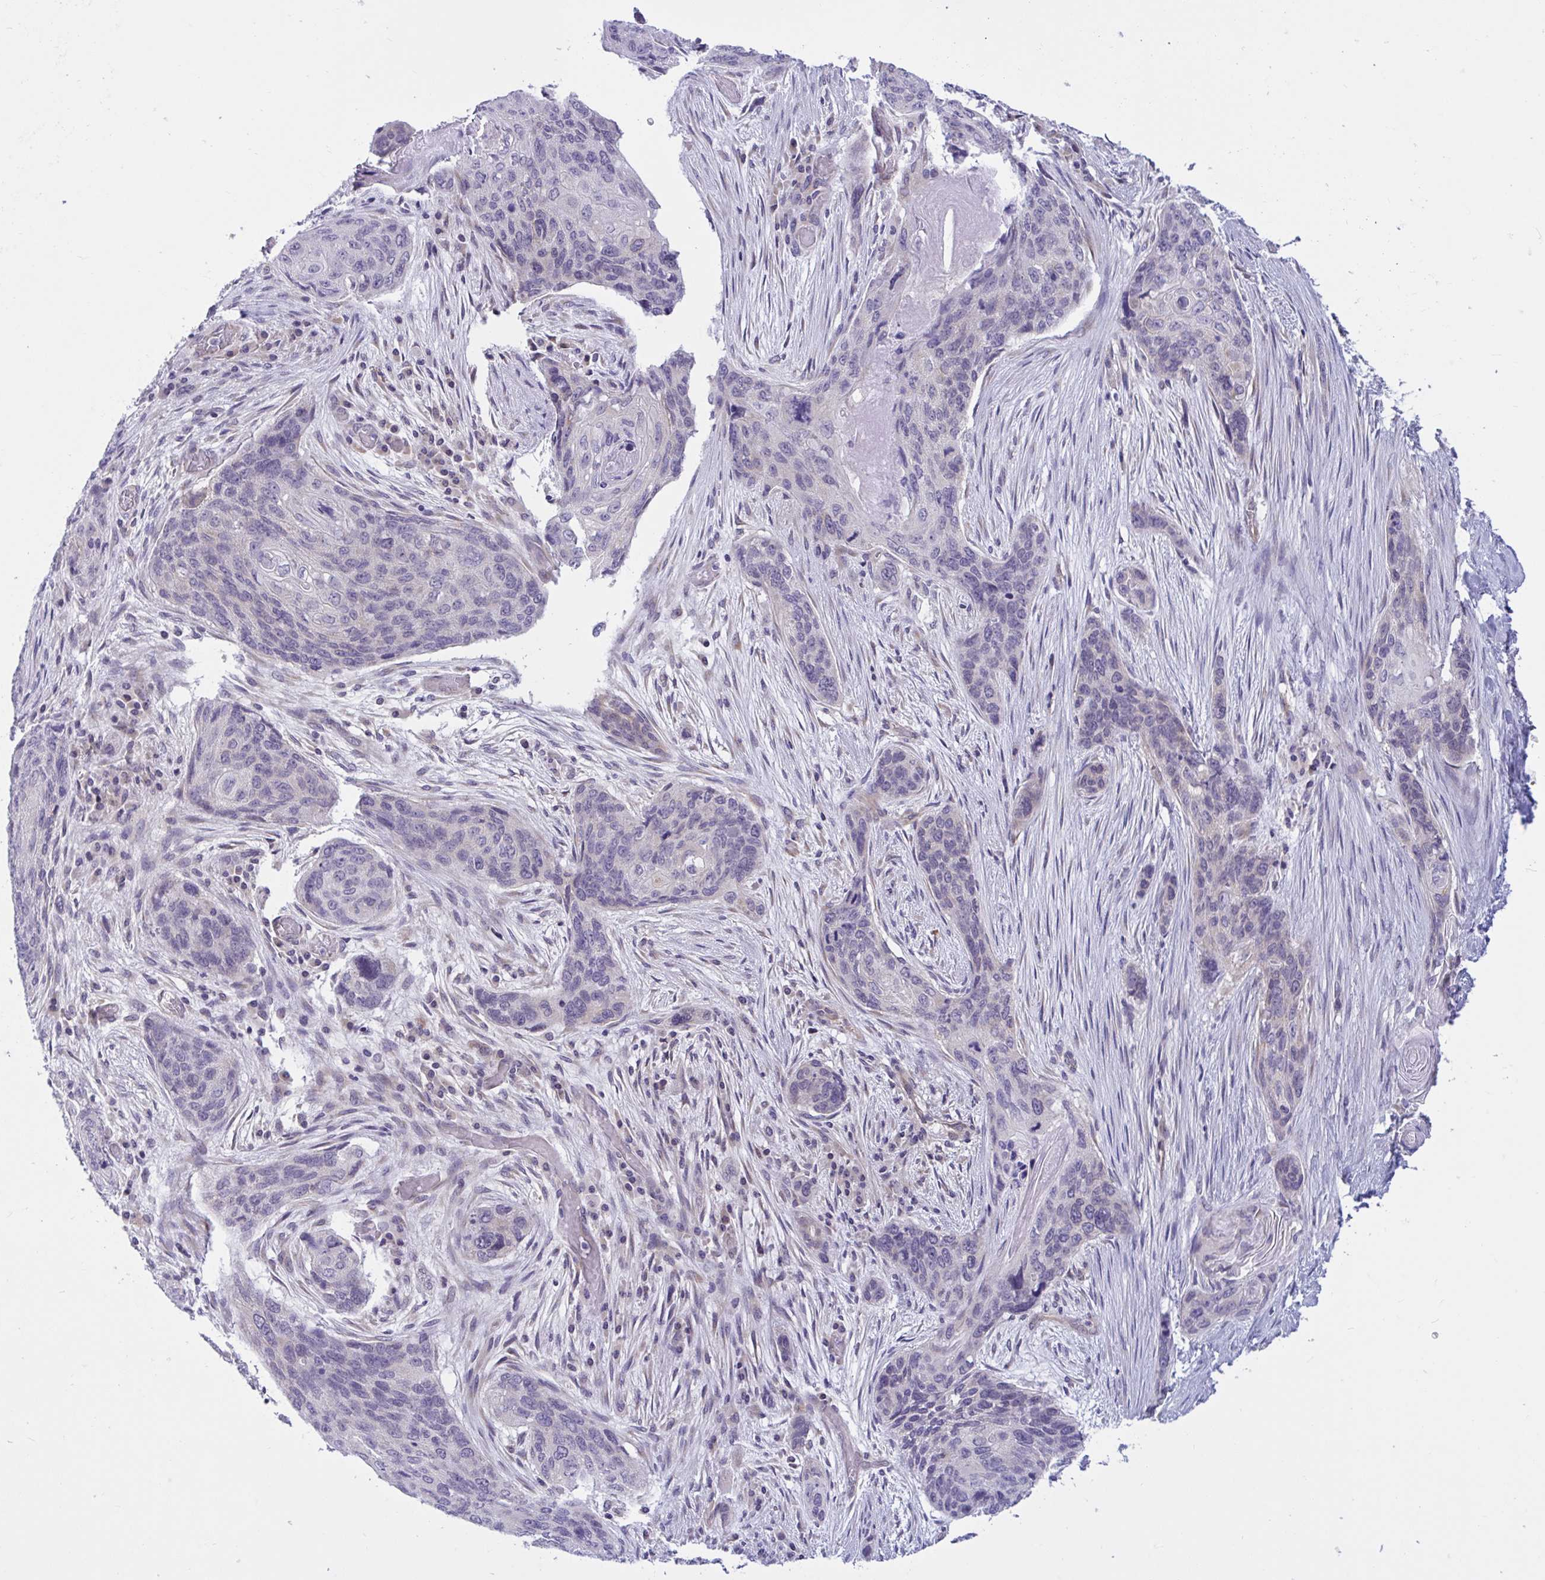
{"staining": {"intensity": "negative", "quantity": "none", "location": "none"}, "tissue": "lung cancer", "cell_type": "Tumor cells", "image_type": "cancer", "snomed": [{"axis": "morphology", "description": "Squamous cell carcinoma, NOS"}, {"axis": "morphology", "description": "Squamous cell carcinoma, metastatic, NOS"}, {"axis": "topography", "description": "Lymph node"}, {"axis": "topography", "description": "Lung"}], "caption": "IHC photomicrograph of neoplastic tissue: human lung cancer stained with DAB shows no significant protein staining in tumor cells.", "gene": "CAMLG", "patient": {"sex": "male", "age": 41}}